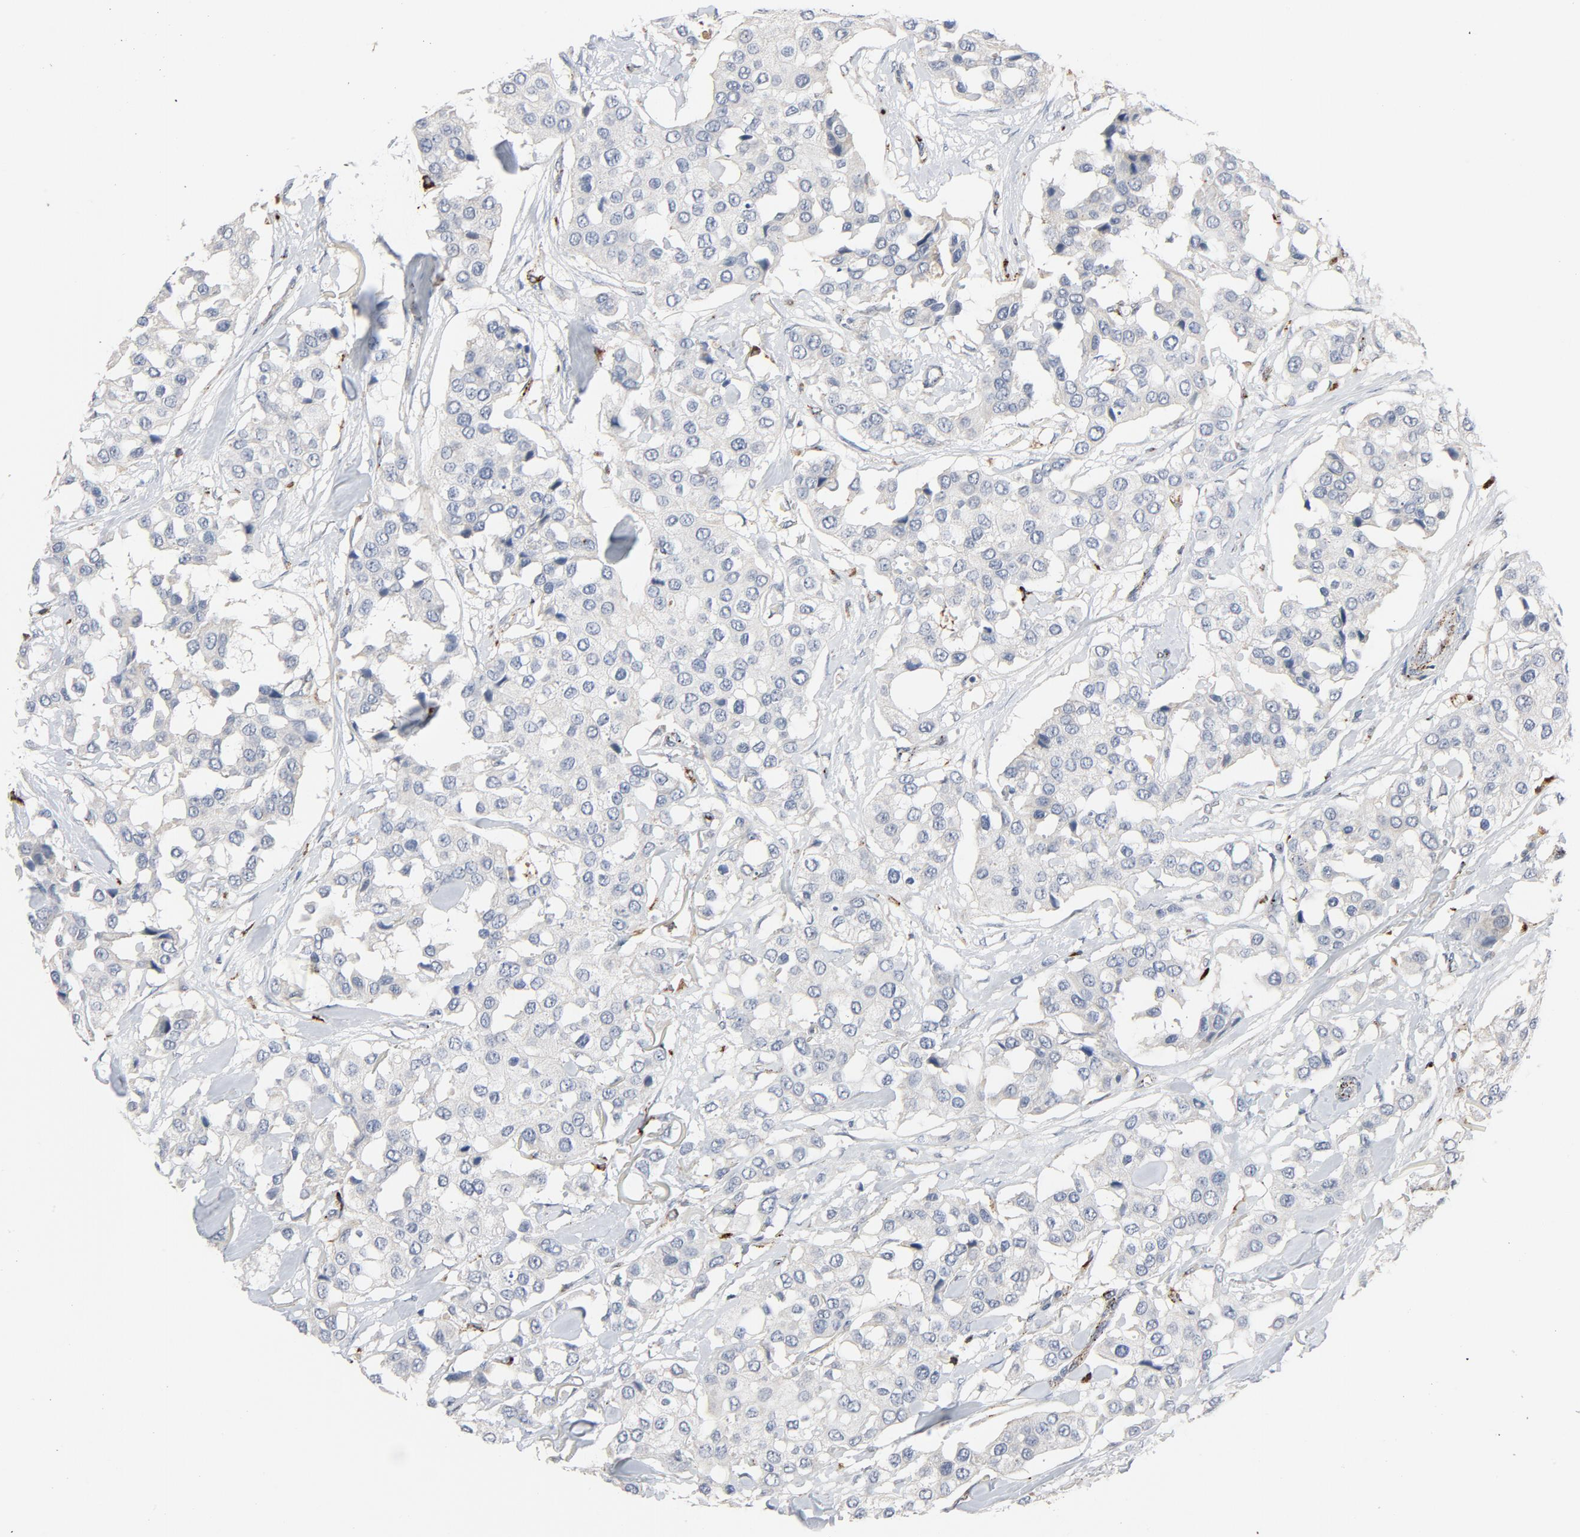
{"staining": {"intensity": "negative", "quantity": "none", "location": "none"}, "tissue": "breast cancer", "cell_type": "Tumor cells", "image_type": "cancer", "snomed": [{"axis": "morphology", "description": "Duct carcinoma"}, {"axis": "topography", "description": "Breast"}], "caption": "Immunohistochemical staining of intraductal carcinoma (breast) demonstrates no significant staining in tumor cells.", "gene": "AKT2", "patient": {"sex": "female", "age": 93}}